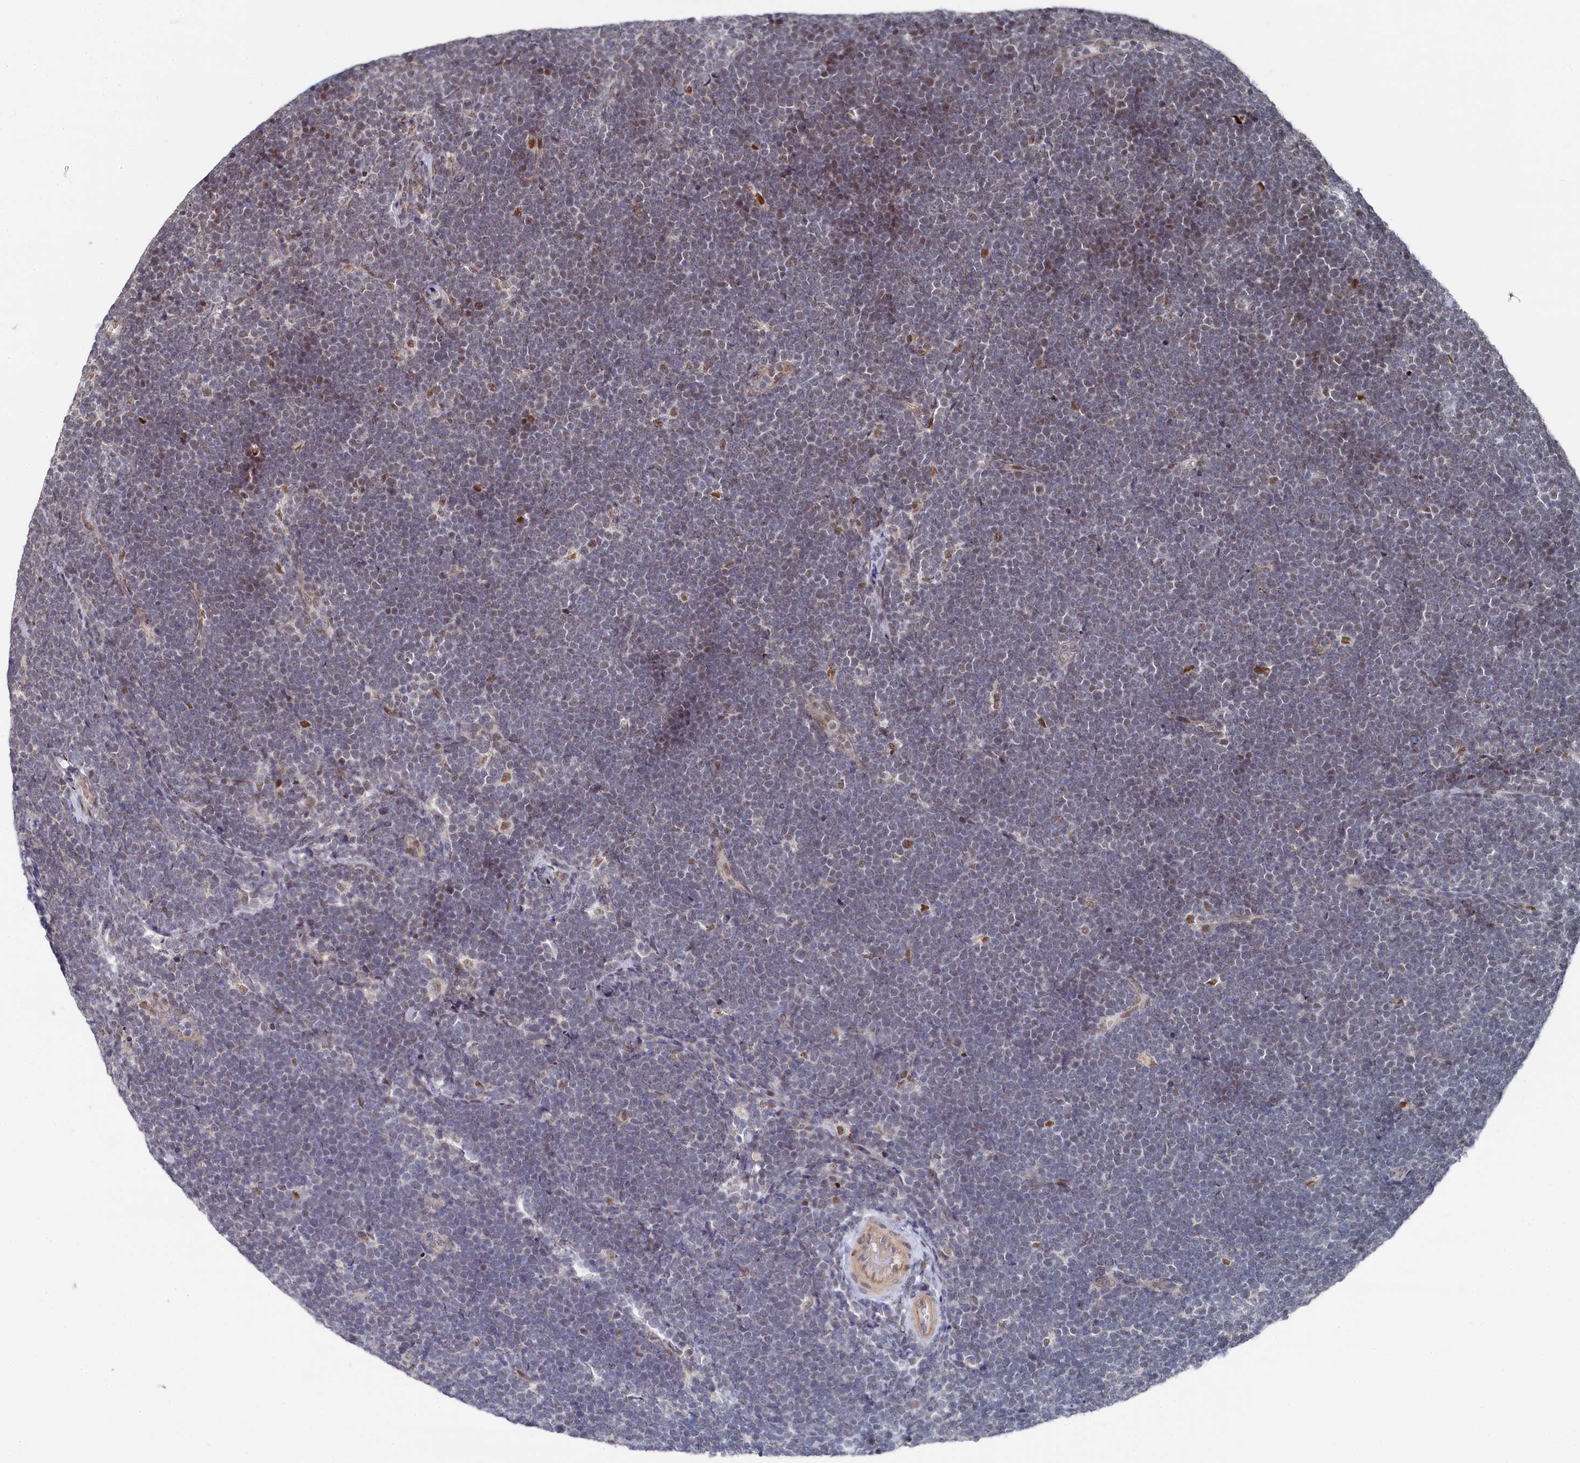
{"staining": {"intensity": "weak", "quantity": "<25%", "location": "nuclear"}, "tissue": "lymphoma", "cell_type": "Tumor cells", "image_type": "cancer", "snomed": [{"axis": "morphology", "description": "Malignant lymphoma, non-Hodgkin's type, High grade"}, {"axis": "topography", "description": "Lymph node"}], "caption": "Immunohistochemical staining of human lymphoma displays no significant staining in tumor cells.", "gene": "BUB3", "patient": {"sex": "male", "age": 13}}